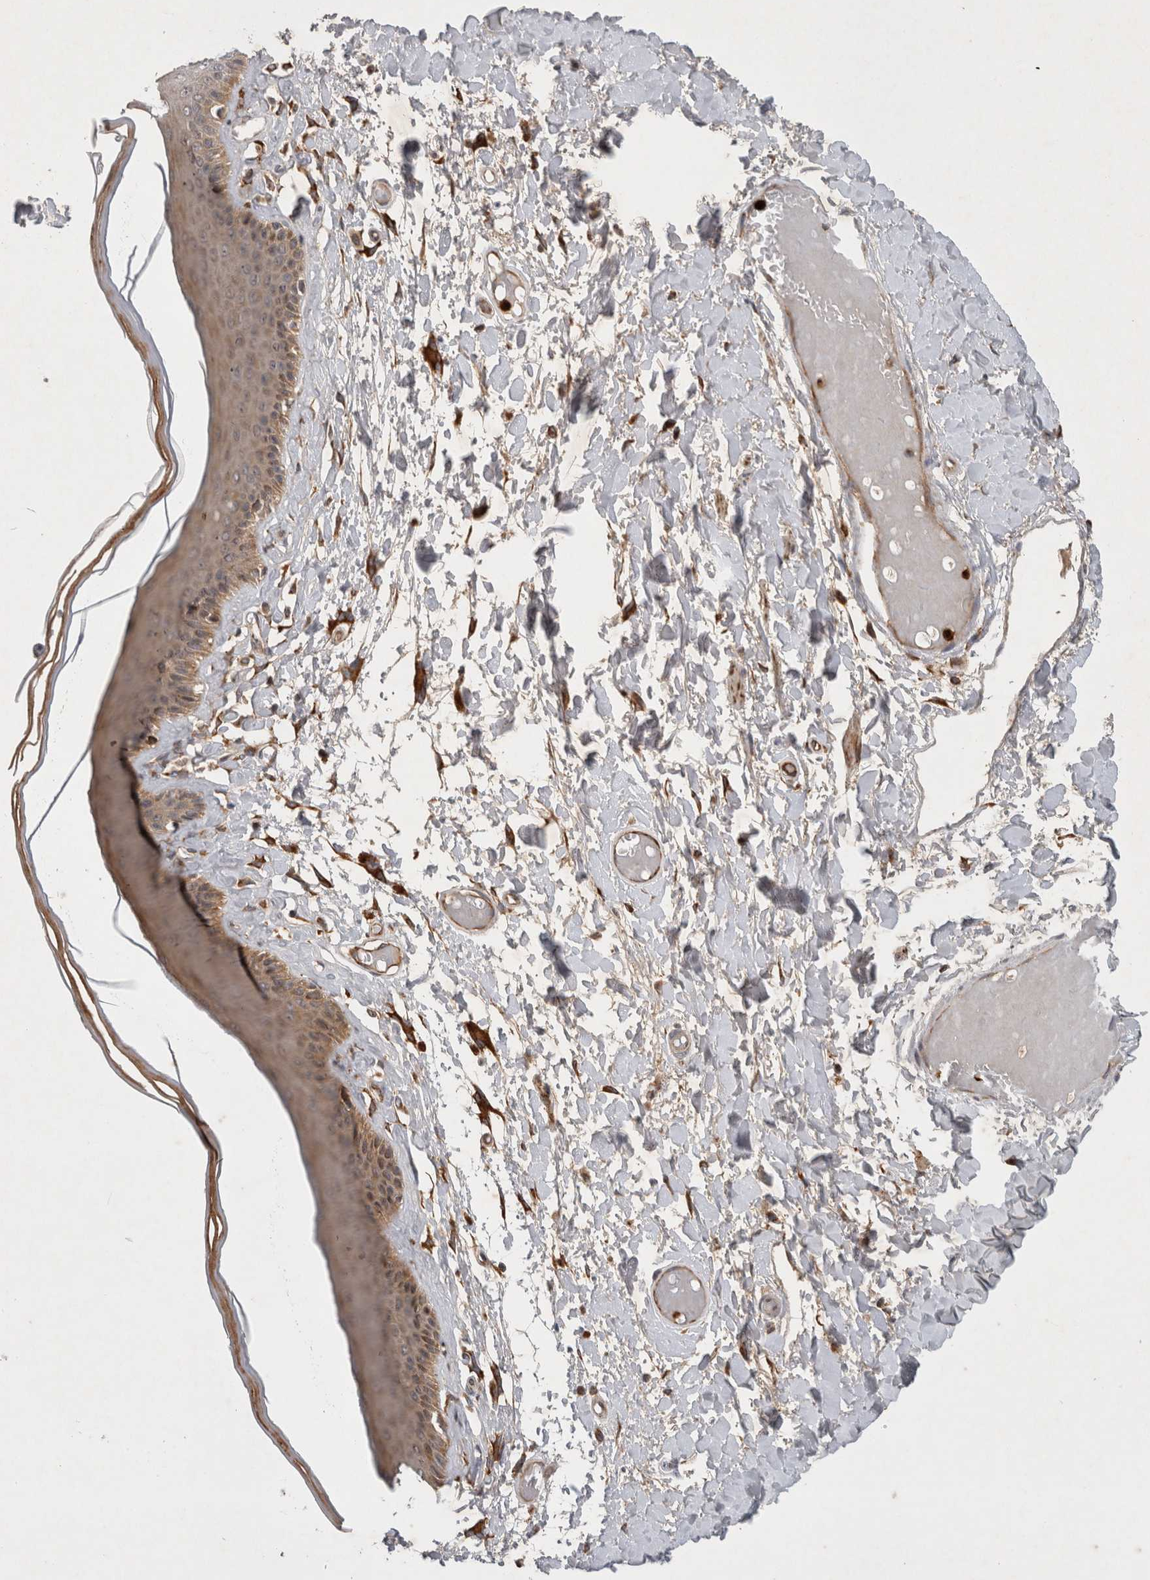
{"staining": {"intensity": "moderate", "quantity": ">75%", "location": "cytoplasmic/membranous"}, "tissue": "skin", "cell_type": "Epidermal cells", "image_type": "normal", "snomed": [{"axis": "morphology", "description": "Normal tissue, NOS"}, {"axis": "topography", "description": "Vulva"}], "caption": "A medium amount of moderate cytoplasmic/membranous staining is appreciated in approximately >75% of epidermal cells in benign skin. (DAB (3,3'-diaminobenzidine) = brown stain, brightfield microscopy at high magnification).", "gene": "PDCD2", "patient": {"sex": "female", "age": 73}}